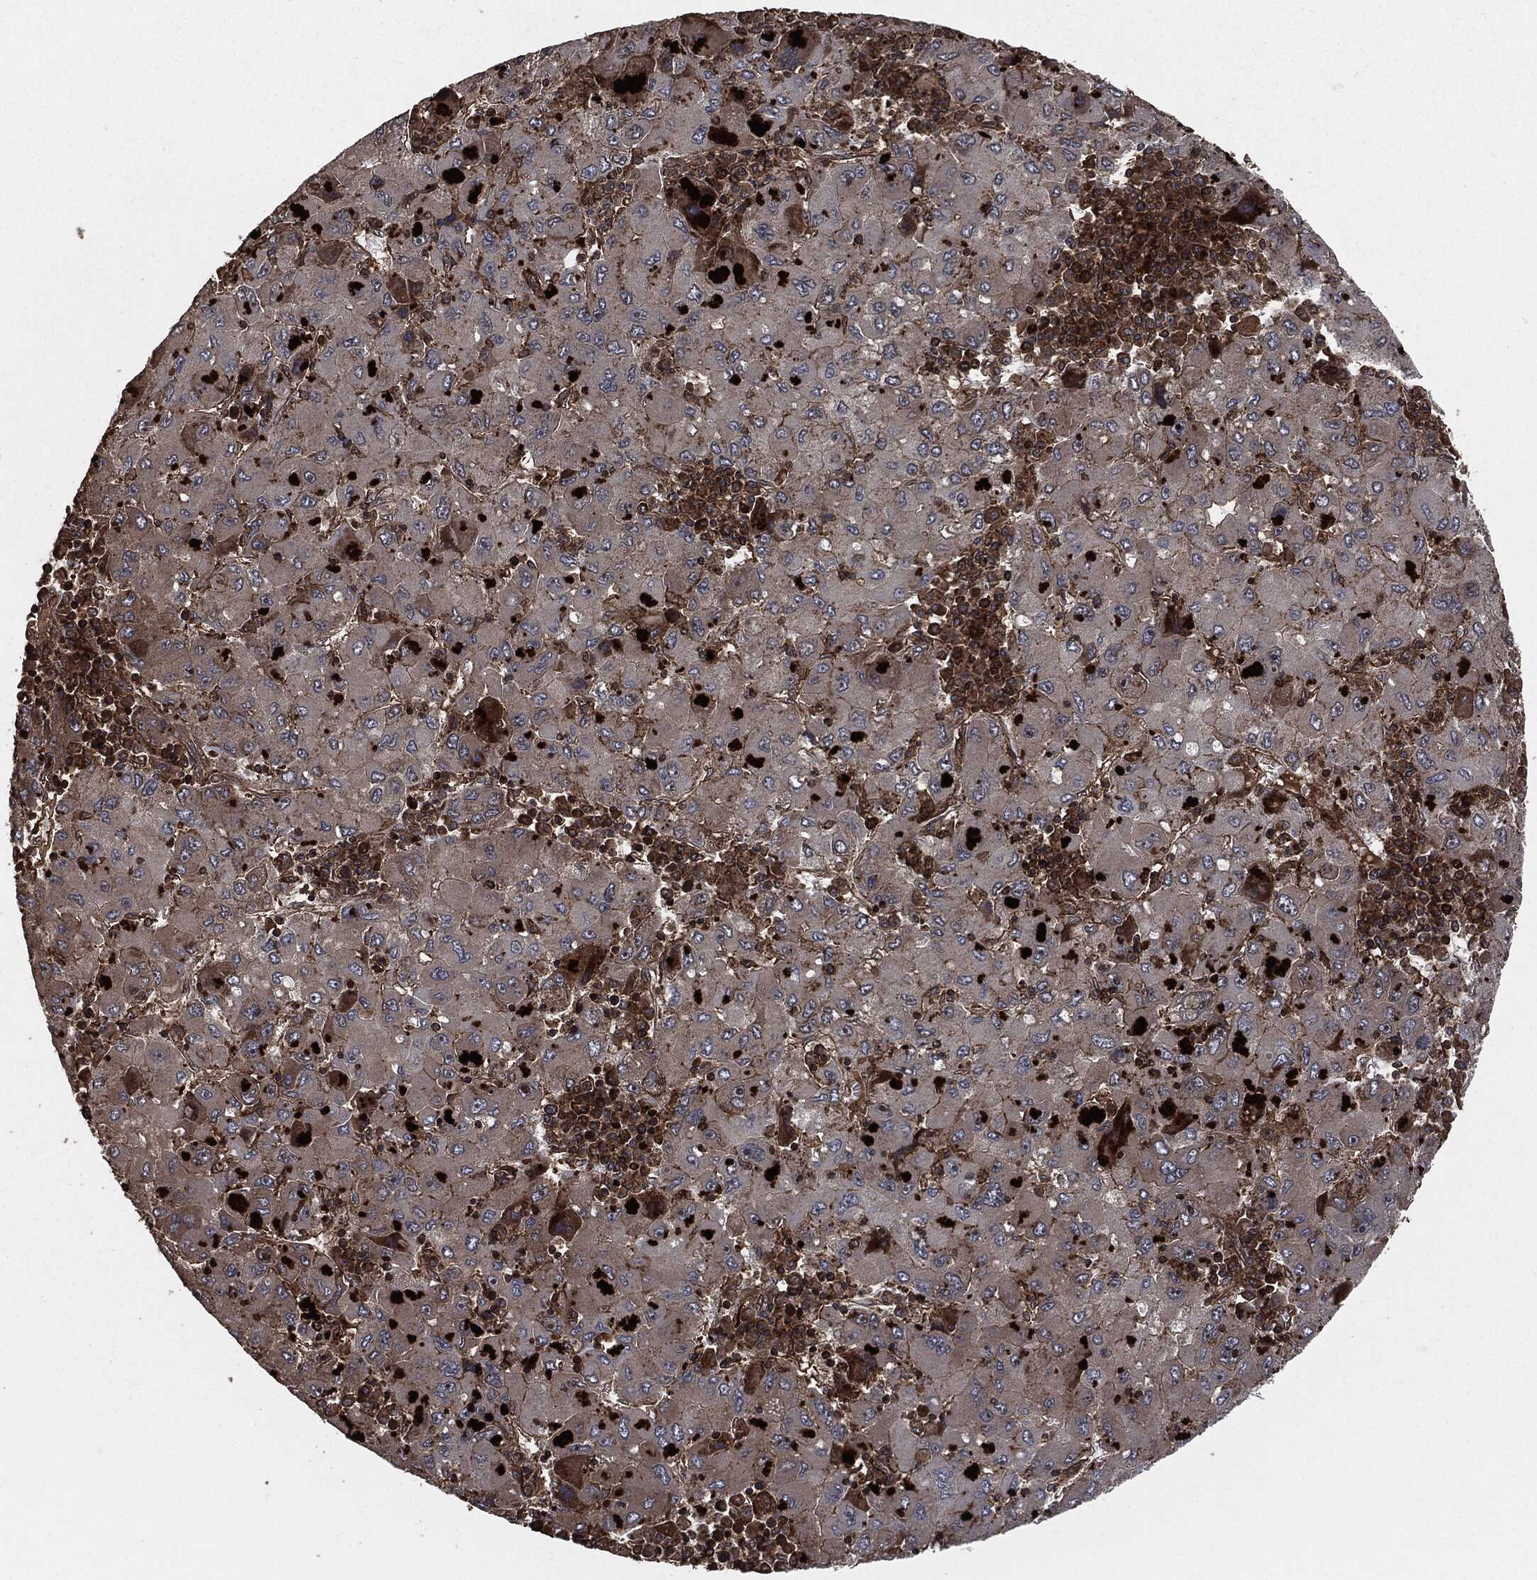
{"staining": {"intensity": "negative", "quantity": "none", "location": "none"}, "tissue": "liver cancer", "cell_type": "Tumor cells", "image_type": "cancer", "snomed": [{"axis": "morphology", "description": "Carcinoma, Hepatocellular, NOS"}, {"axis": "topography", "description": "Liver"}], "caption": "A high-resolution micrograph shows immunohistochemistry staining of liver cancer (hepatocellular carcinoma), which reveals no significant positivity in tumor cells.", "gene": "IFIT1", "patient": {"sex": "male", "age": 75}}